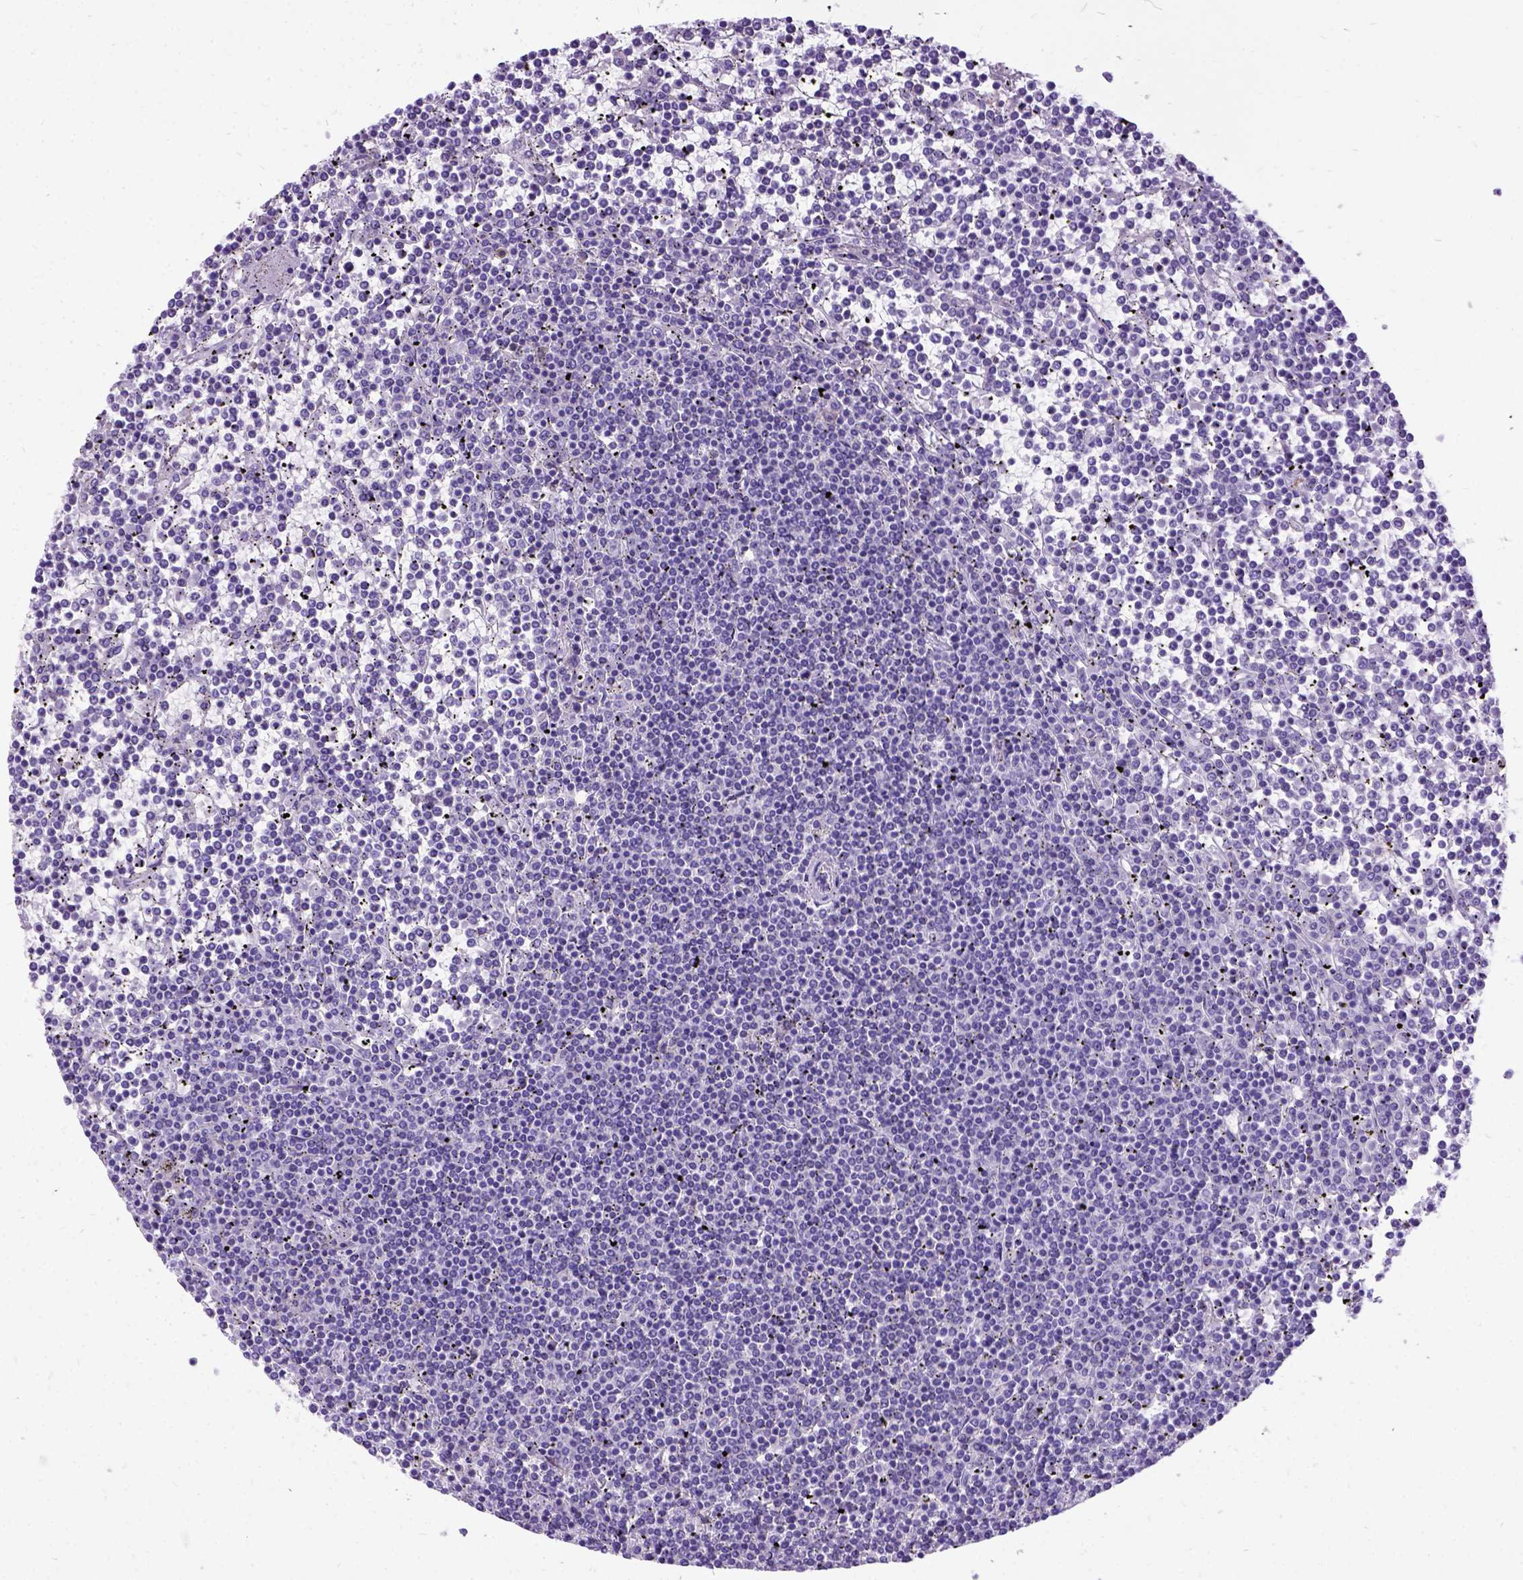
{"staining": {"intensity": "negative", "quantity": "none", "location": "none"}, "tissue": "lymphoma", "cell_type": "Tumor cells", "image_type": "cancer", "snomed": [{"axis": "morphology", "description": "Malignant lymphoma, non-Hodgkin's type, Low grade"}, {"axis": "topography", "description": "Spleen"}], "caption": "Lymphoma was stained to show a protein in brown. There is no significant staining in tumor cells.", "gene": "PRG2", "patient": {"sex": "female", "age": 19}}